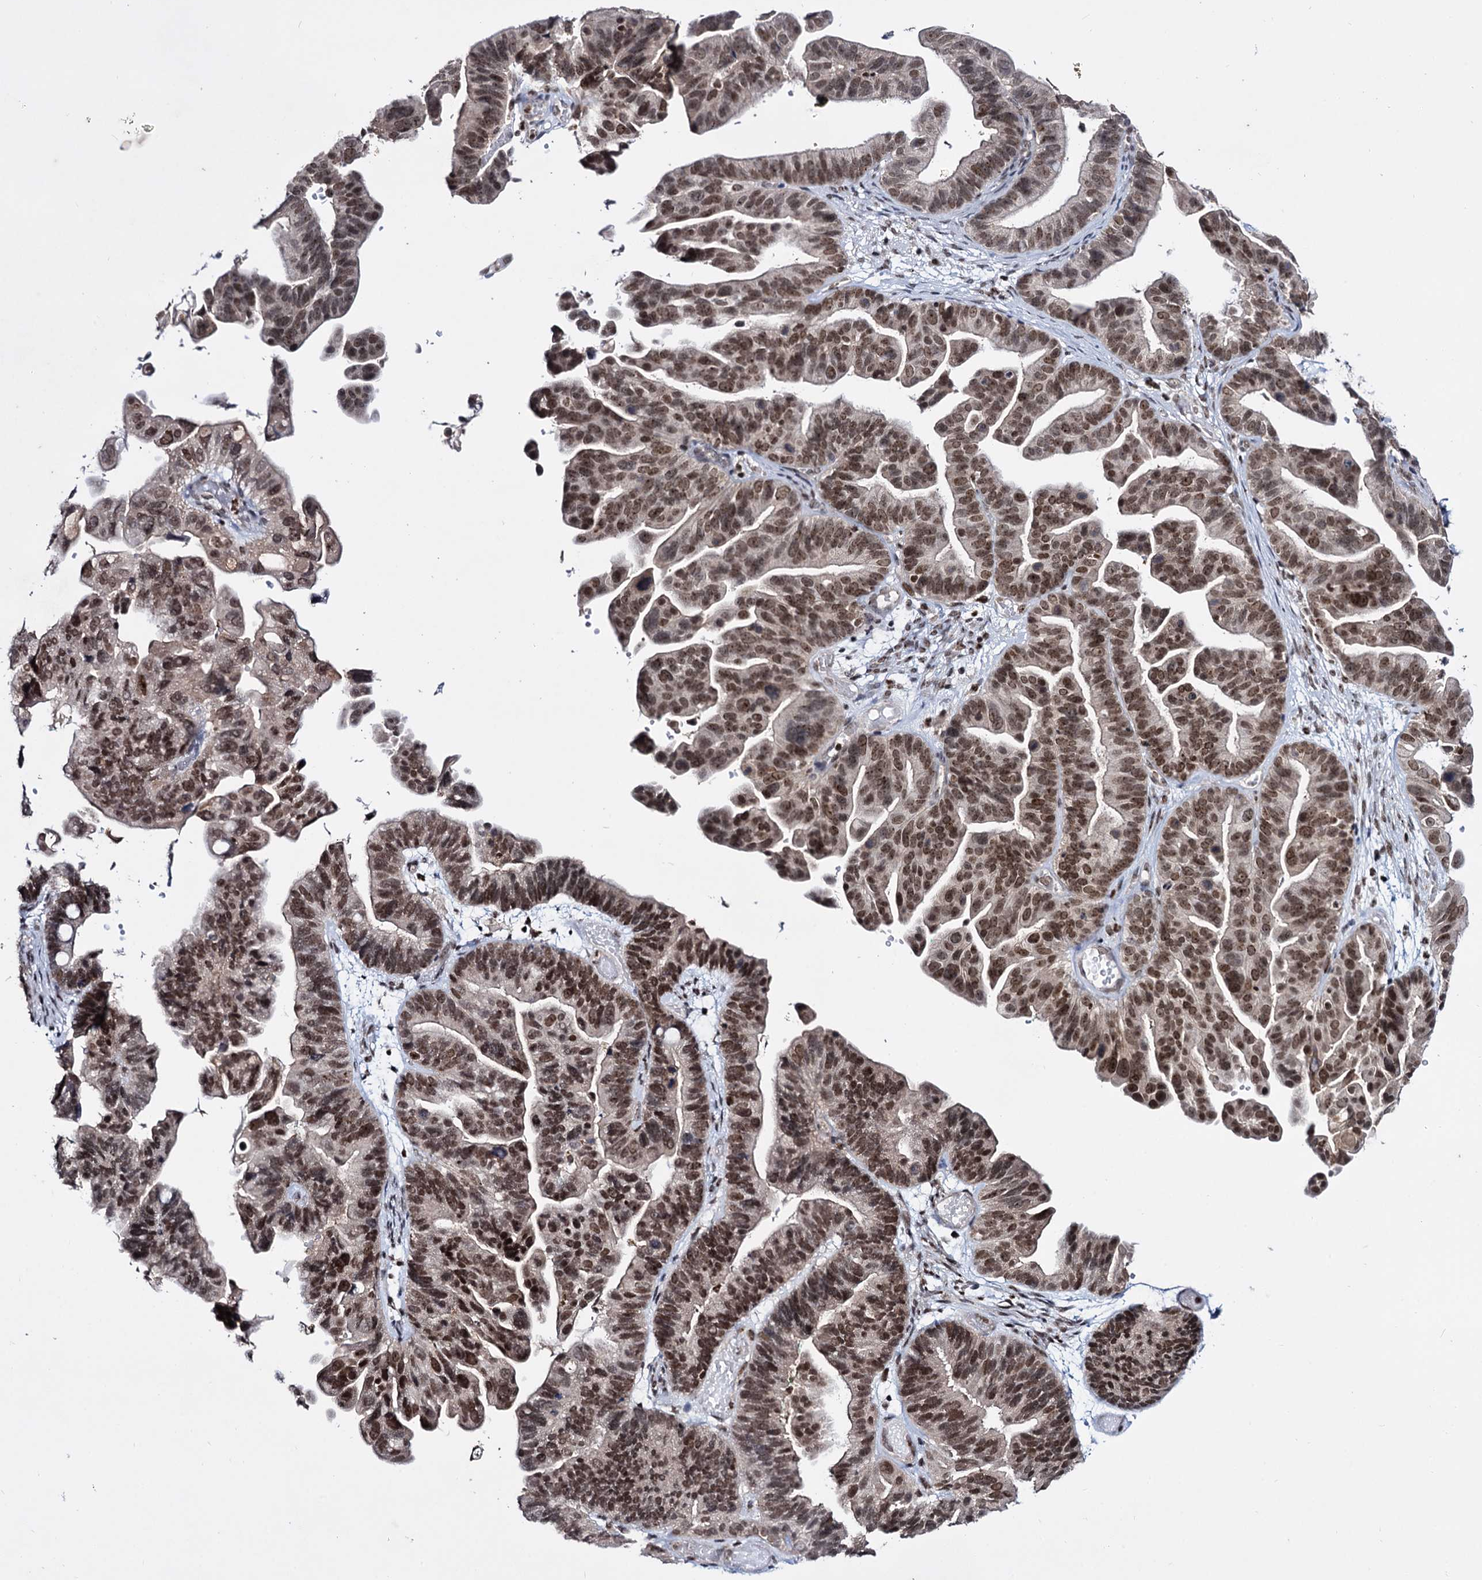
{"staining": {"intensity": "moderate", "quantity": ">75%", "location": "nuclear"}, "tissue": "ovarian cancer", "cell_type": "Tumor cells", "image_type": "cancer", "snomed": [{"axis": "morphology", "description": "Cystadenocarcinoma, serous, NOS"}, {"axis": "topography", "description": "Ovary"}], "caption": "Protein staining by immunohistochemistry displays moderate nuclear staining in about >75% of tumor cells in serous cystadenocarcinoma (ovarian).", "gene": "SMCHD1", "patient": {"sex": "female", "age": 56}}